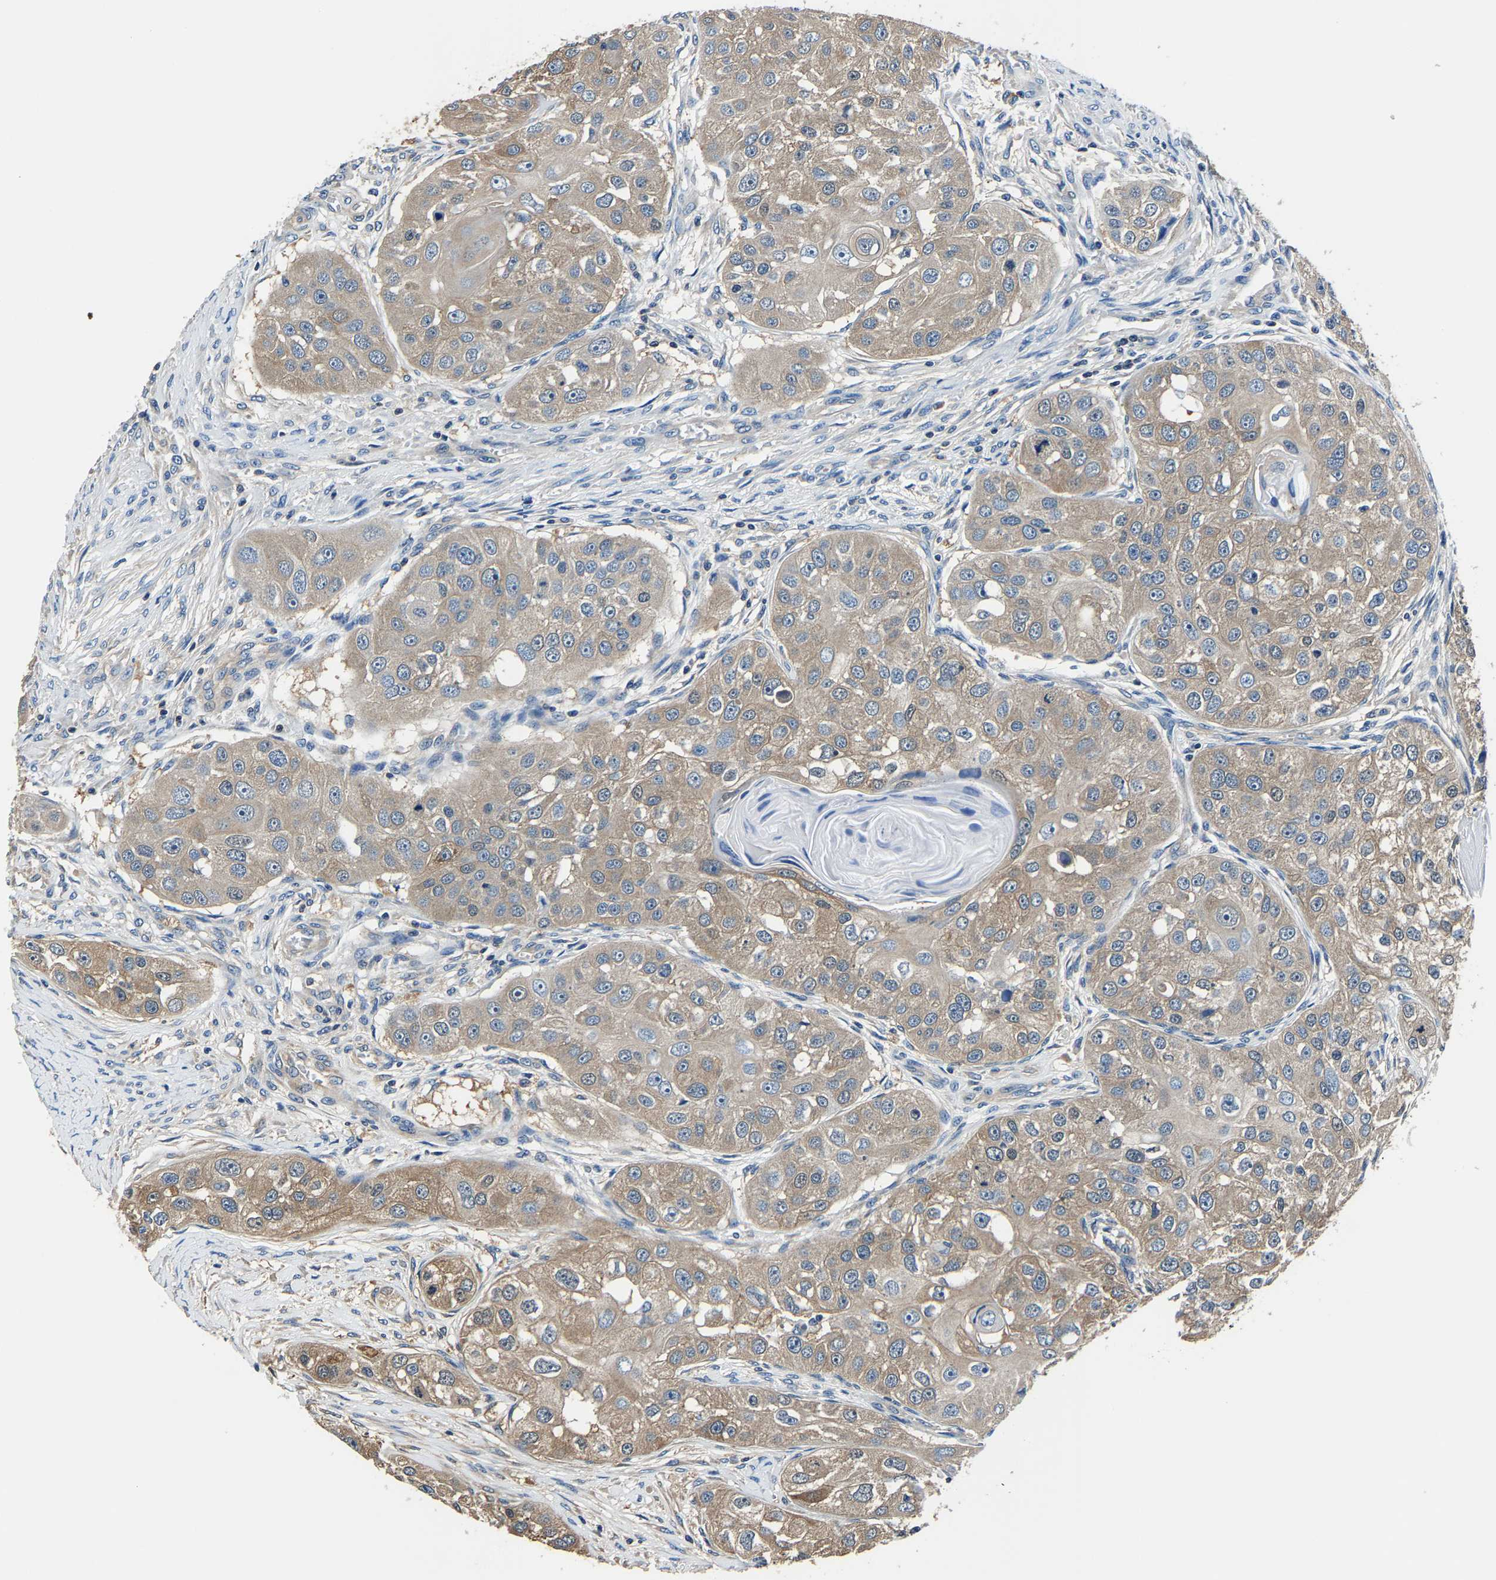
{"staining": {"intensity": "weak", "quantity": ">75%", "location": "cytoplasmic/membranous"}, "tissue": "head and neck cancer", "cell_type": "Tumor cells", "image_type": "cancer", "snomed": [{"axis": "morphology", "description": "Normal tissue, NOS"}, {"axis": "morphology", "description": "Squamous cell carcinoma, NOS"}, {"axis": "topography", "description": "Skeletal muscle"}, {"axis": "topography", "description": "Head-Neck"}], "caption": "Immunohistochemical staining of head and neck squamous cell carcinoma demonstrates low levels of weak cytoplasmic/membranous protein staining in approximately >75% of tumor cells. (DAB (3,3'-diaminobenzidine) = brown stain, brightfield microscopy at high magnification).", "gene": "ALDOB", "patient": {"sex": "male", "age": 51}}